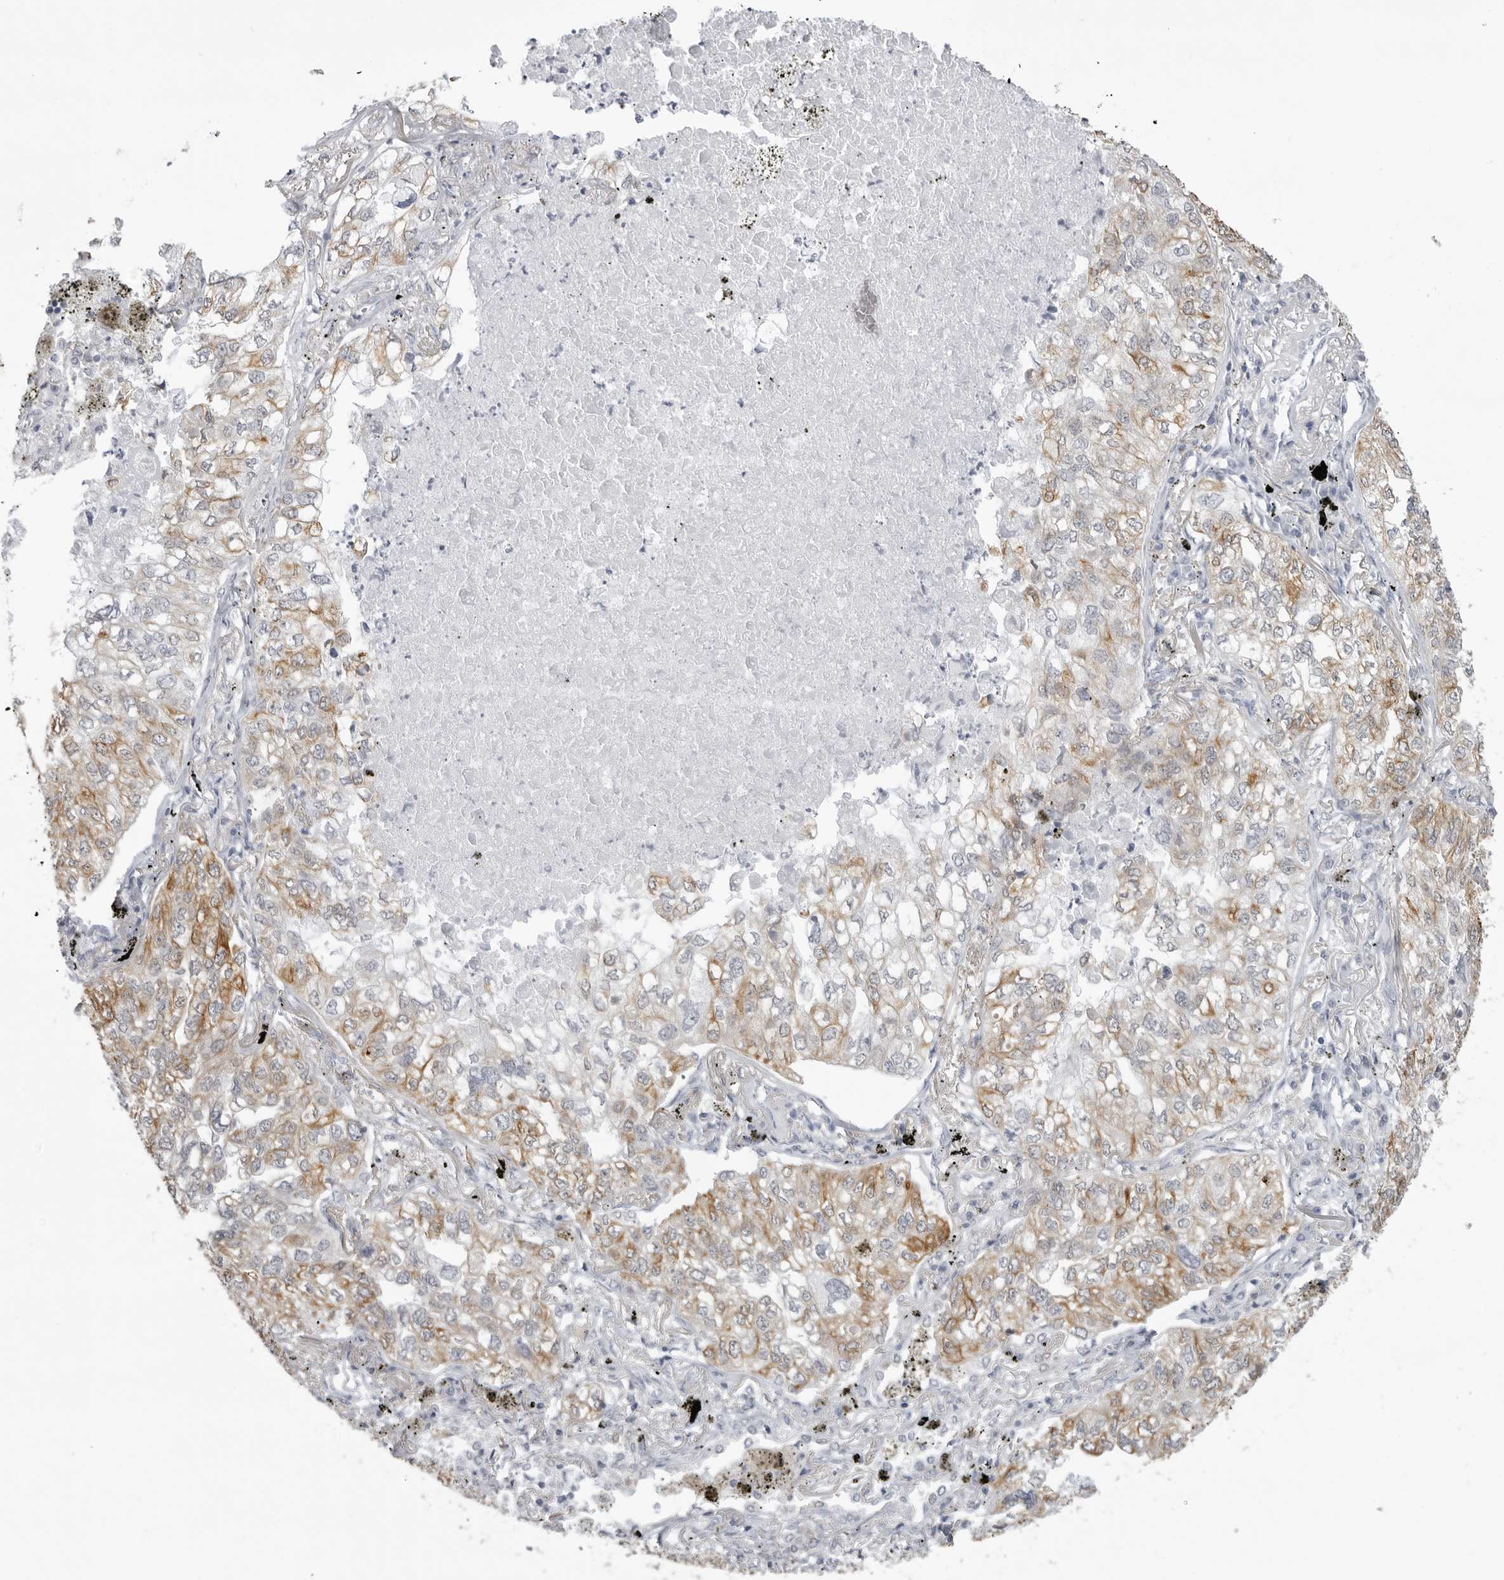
{"staining": {"intensity": "moderate", "quantity": "25%-75%", "location": "cytoplasmic/membranous"}, "tissue": "lung cancer", "cell_type": "Tumor cells", "image_type": "cancer", "snomed": [{"axis": "morphology", "description": "Adenocarcinoma, NOS"}, {"axis": "topography", "description": "Lung"}], "caption": "Protein expression by IHC exhibits moderate cytoplasmic/membranous positivity in approximately 25%-75% of tumor cells in lung cancer (adenocarcinoma).", "gene": "SERPINF2", "patient": {"sex": "male", "age": 65}}